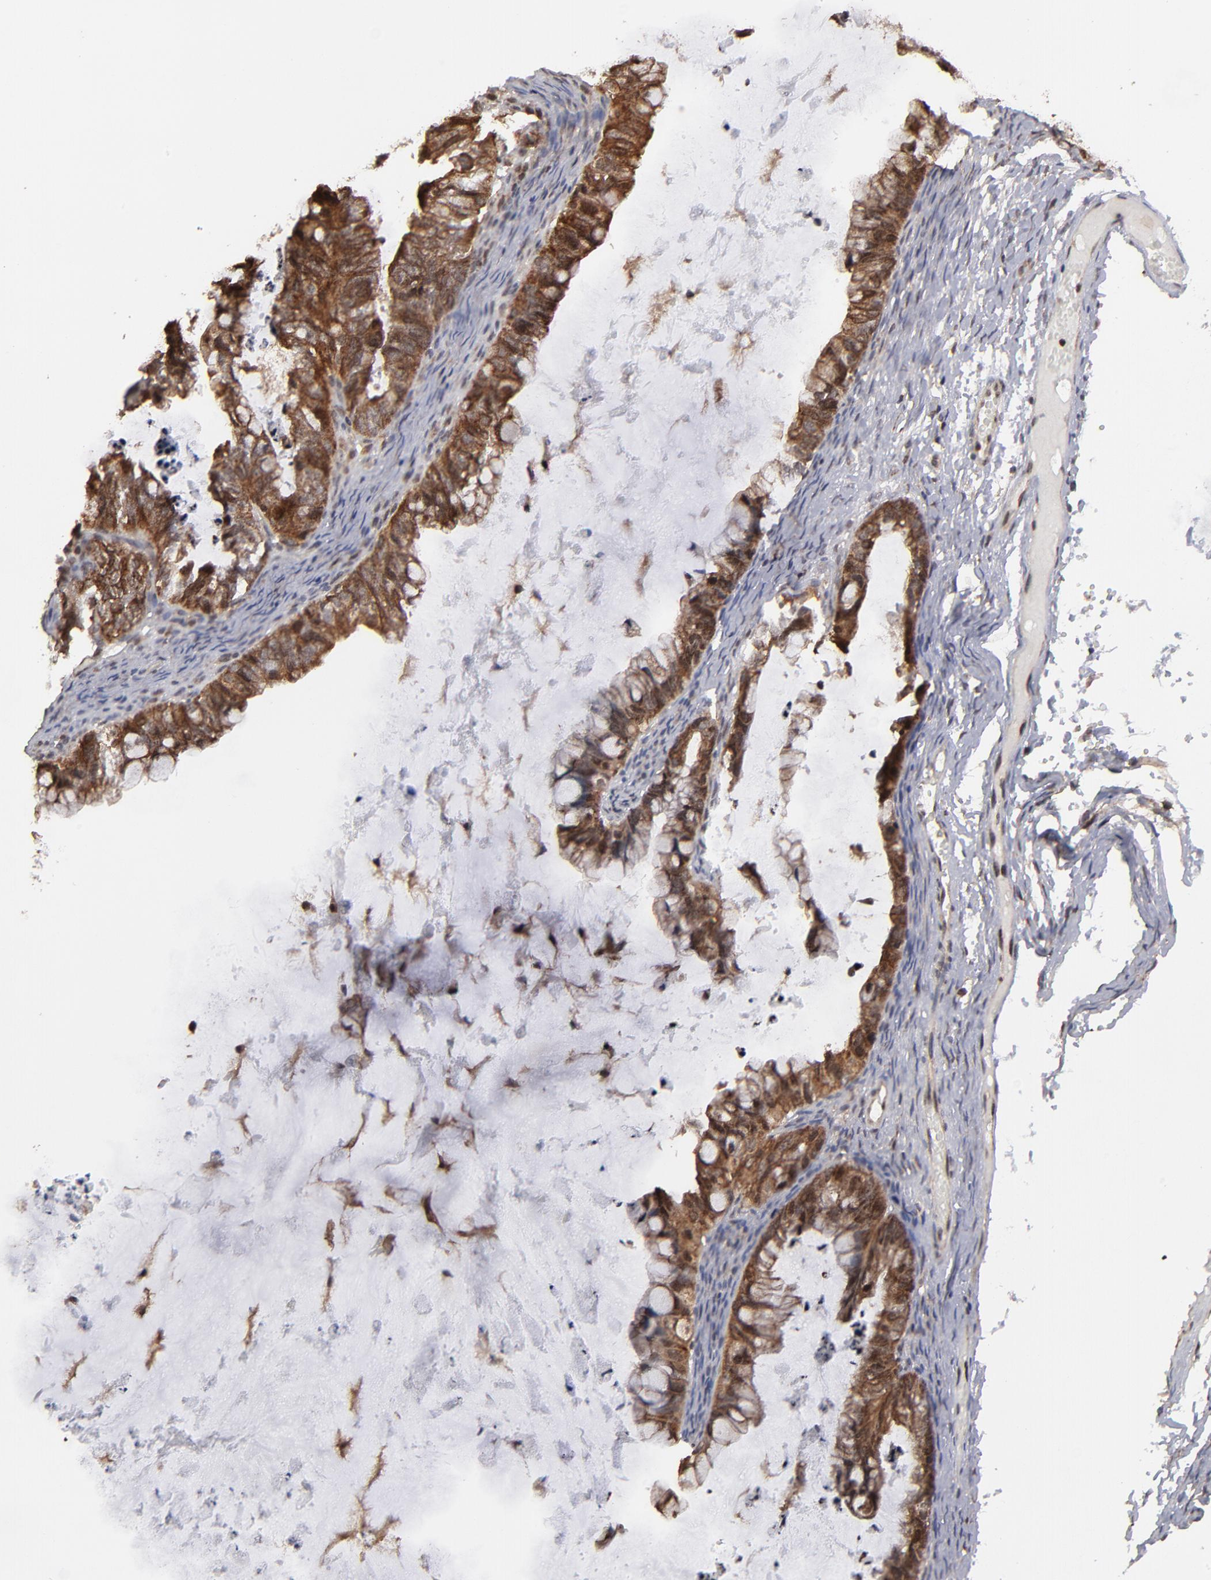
{"staining": {"intensity": "strong", "quantity": ">75%", "location": "cytoplasmic/membranous,nuclear"}, "tissue": "ovarian cancer", "cell_type": "Tumor cells", "image_type": "cancer", "snomed": [{"axis": "morphology", "description": "Cystadenocarcinoma, mucinous, NOS"}, {"axis": "topography", "description": "Ovary"}], "caption": "Immunohistochemistry micrograph of neoplastic tissue: ovarian cancer stained using immunohistochemistry (IHC) exhibits high levels of strong protein expression localized specifically in the cytoplasmic/membranous and nuclear of tumor cells, appearing as a cytoplasmic/membranous and nuclear brown color.", "gene": "RGS6", "patient": {"sex": "female", "age": 36}}